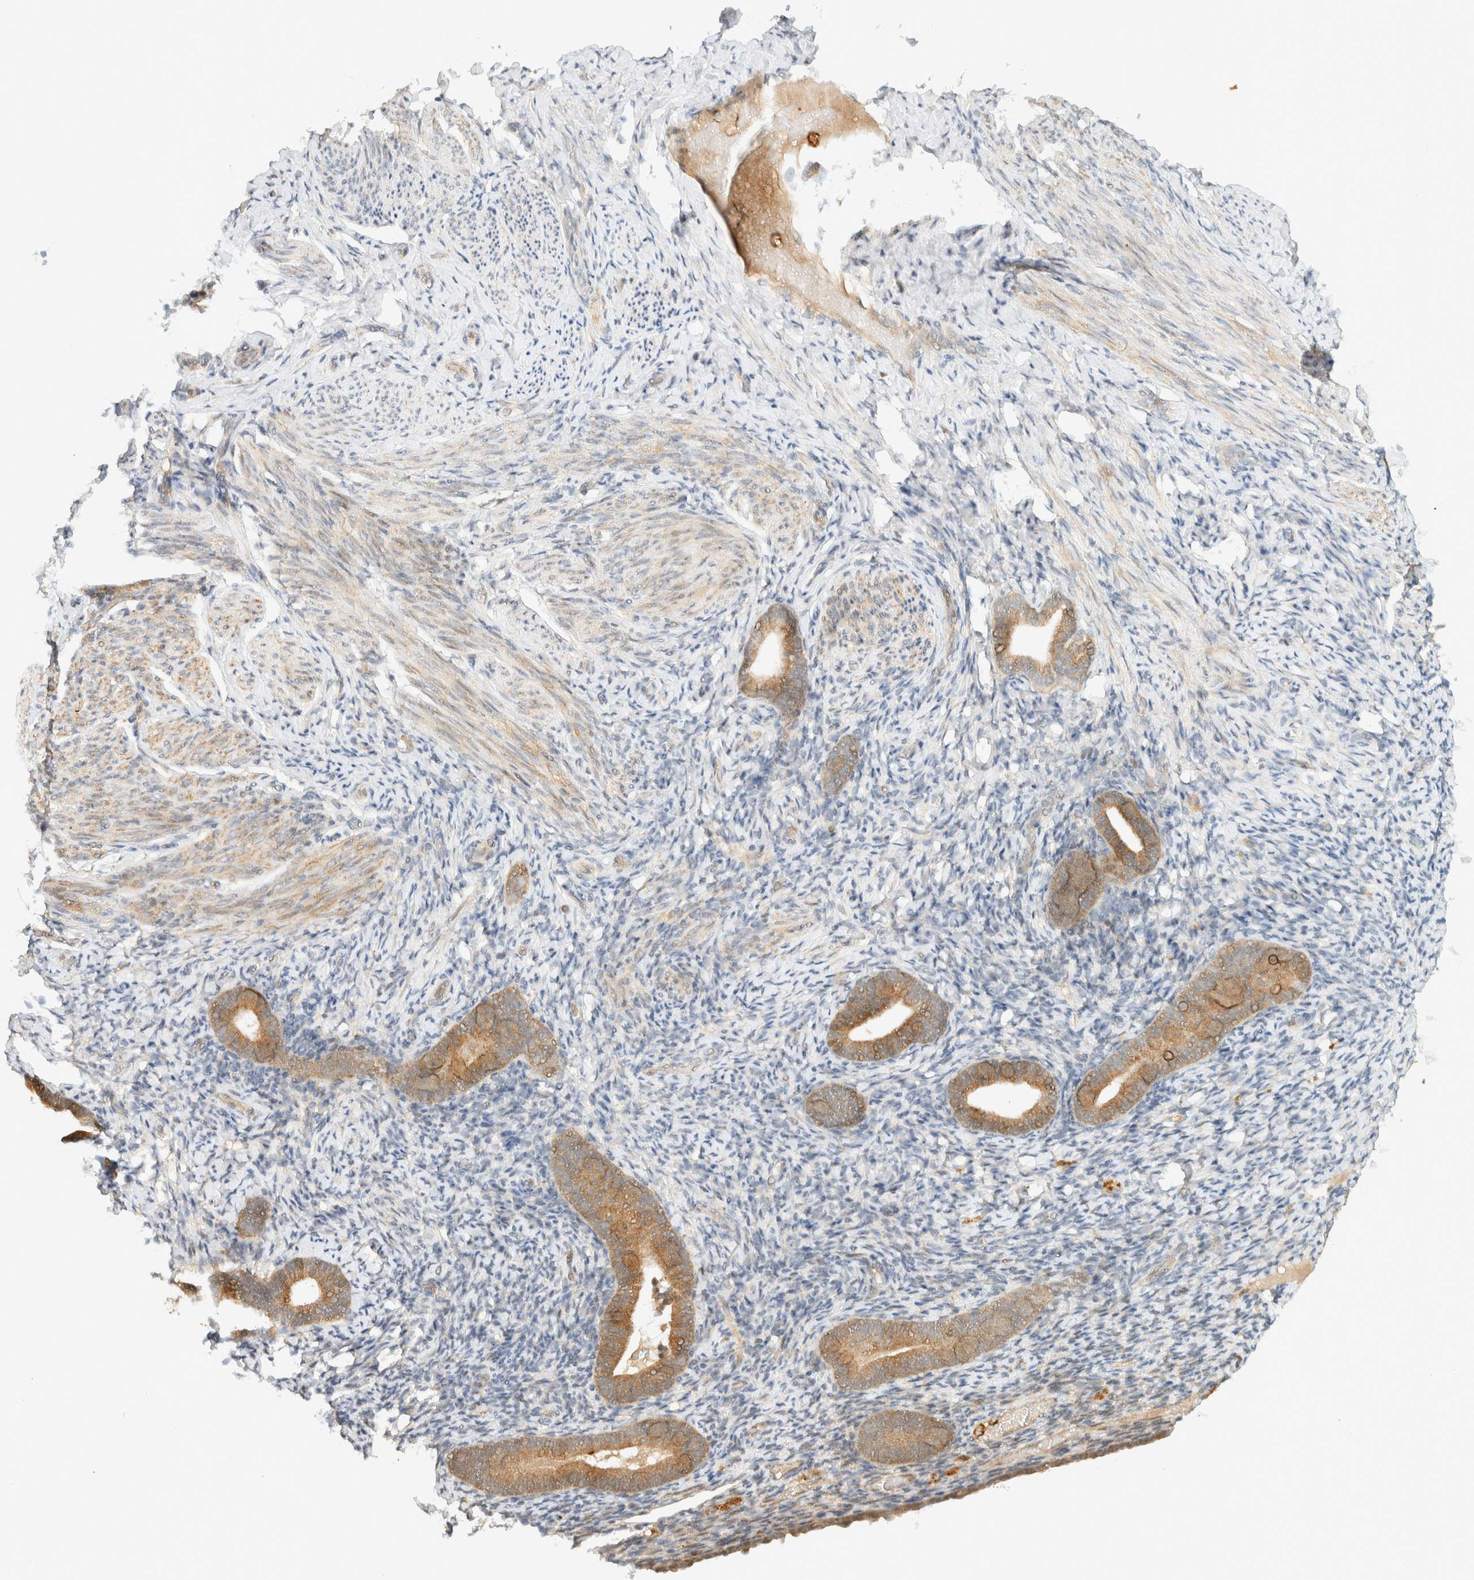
{"staining": {"intensity": "weak", "quantity": "<25%", "location": "cytoplasmic/membranous"}, "tissue": "endometrium", "cell_type": "Cells in endometrial stroma", "image_type": "normal", "snomed": [{"axis": "morphology", "description": "Normal tissue, NOS"}, {"axis": "topography", "description": "Endometrium"}], "caption": "Immunohistochemical staining of unremarkable endometrium exhibits no significant positivity in cells in endometrial stroma.", "gene": "ZBTB34", "patient": {"sex": "female", "age": 51}}